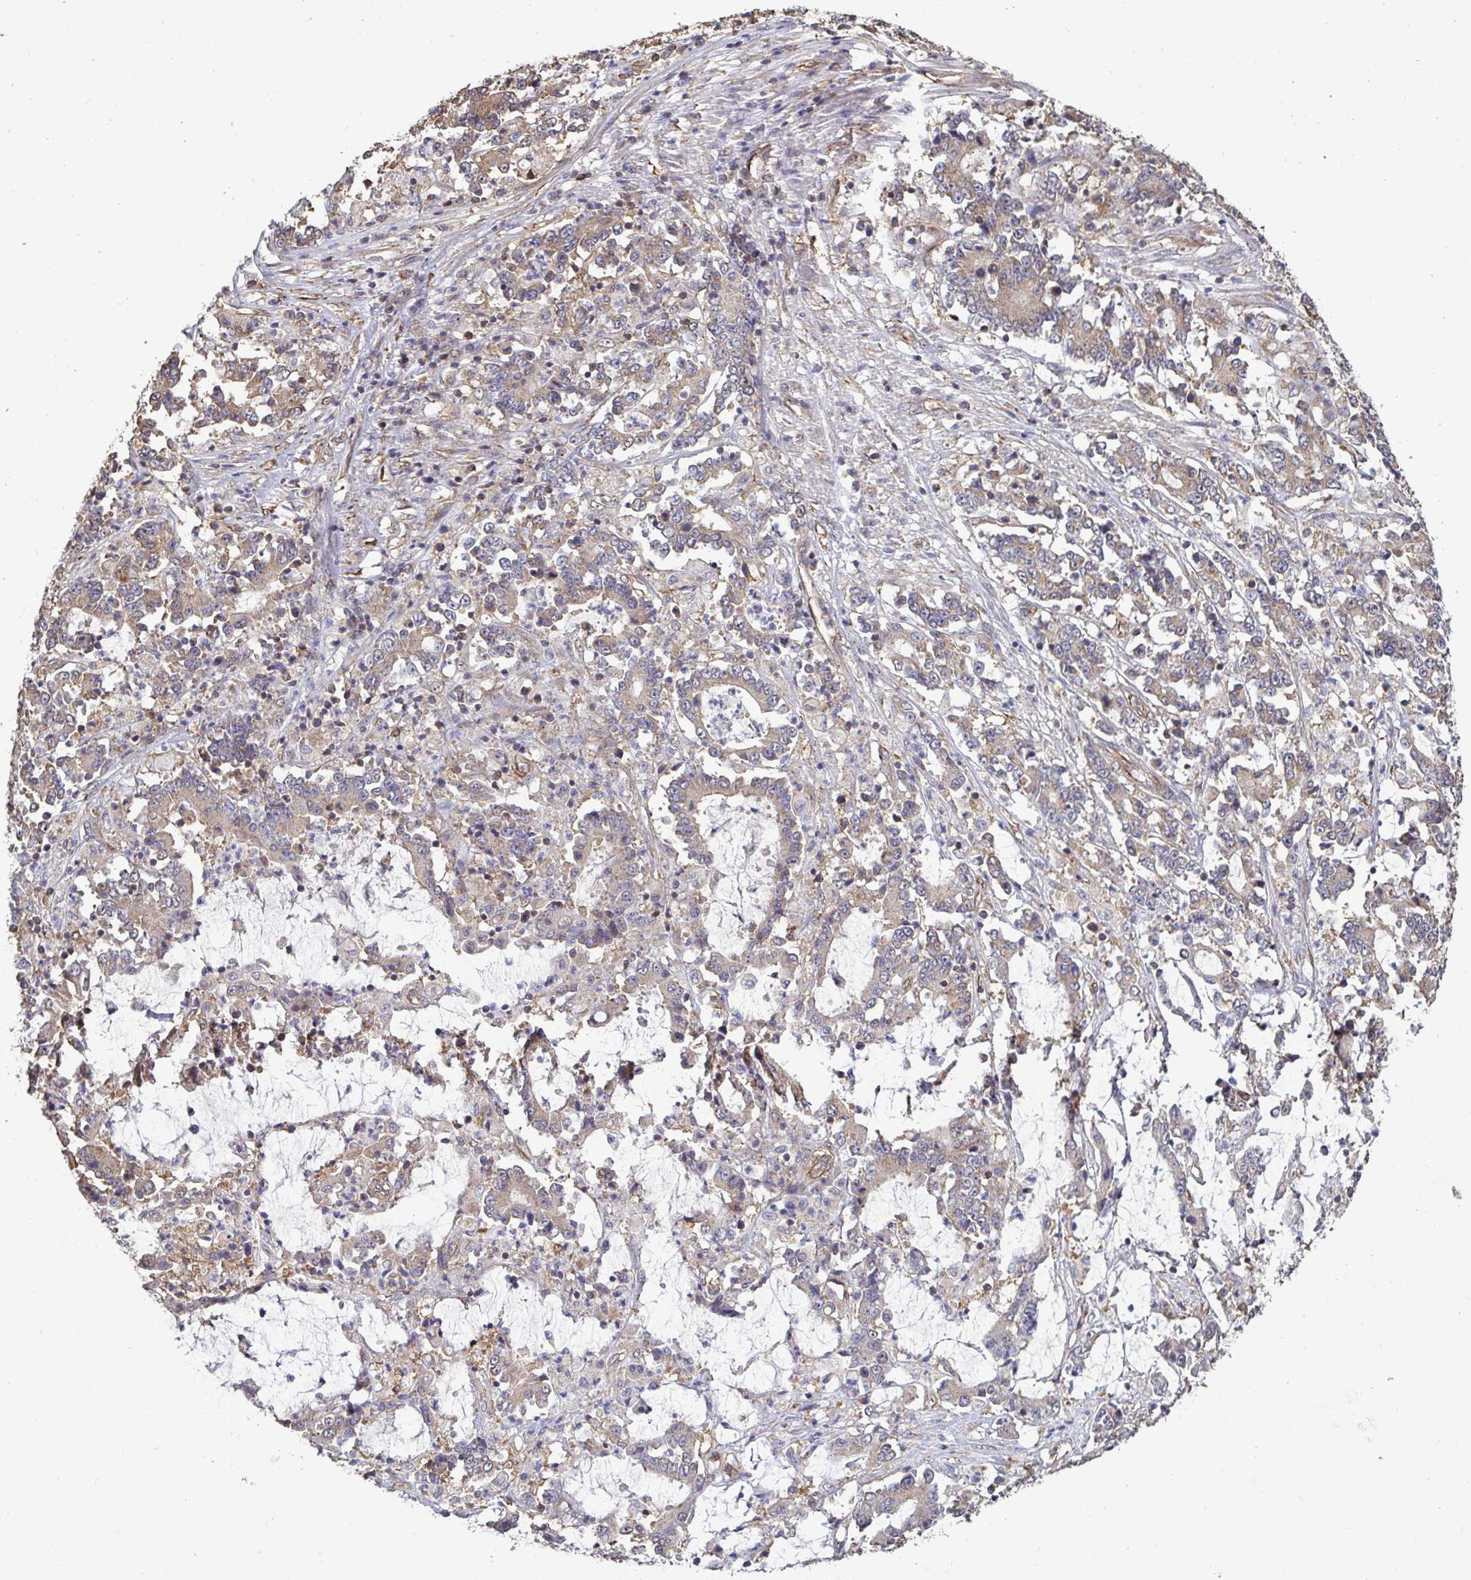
{"staining": {"intensity": "weak", "quantity": "<25%", "location": "cytoplasmic/membranous"}, "tissue": "stomach cancer", "cell_type": "Tumor cells", "image_type": "cancer", "snomed": [{"axis": "morphology", "description": "Adenocarcinoma, NOS"}, {"axis": "topography", "description": "Stomach, upper"}], "caption": "Human stomach cancer stained for a protein using immunohistochemistry (IHC) demonstrates no staining in tumor cells.", "gene": "ISCU", "patient": {"sex": "male", "age": 68}}